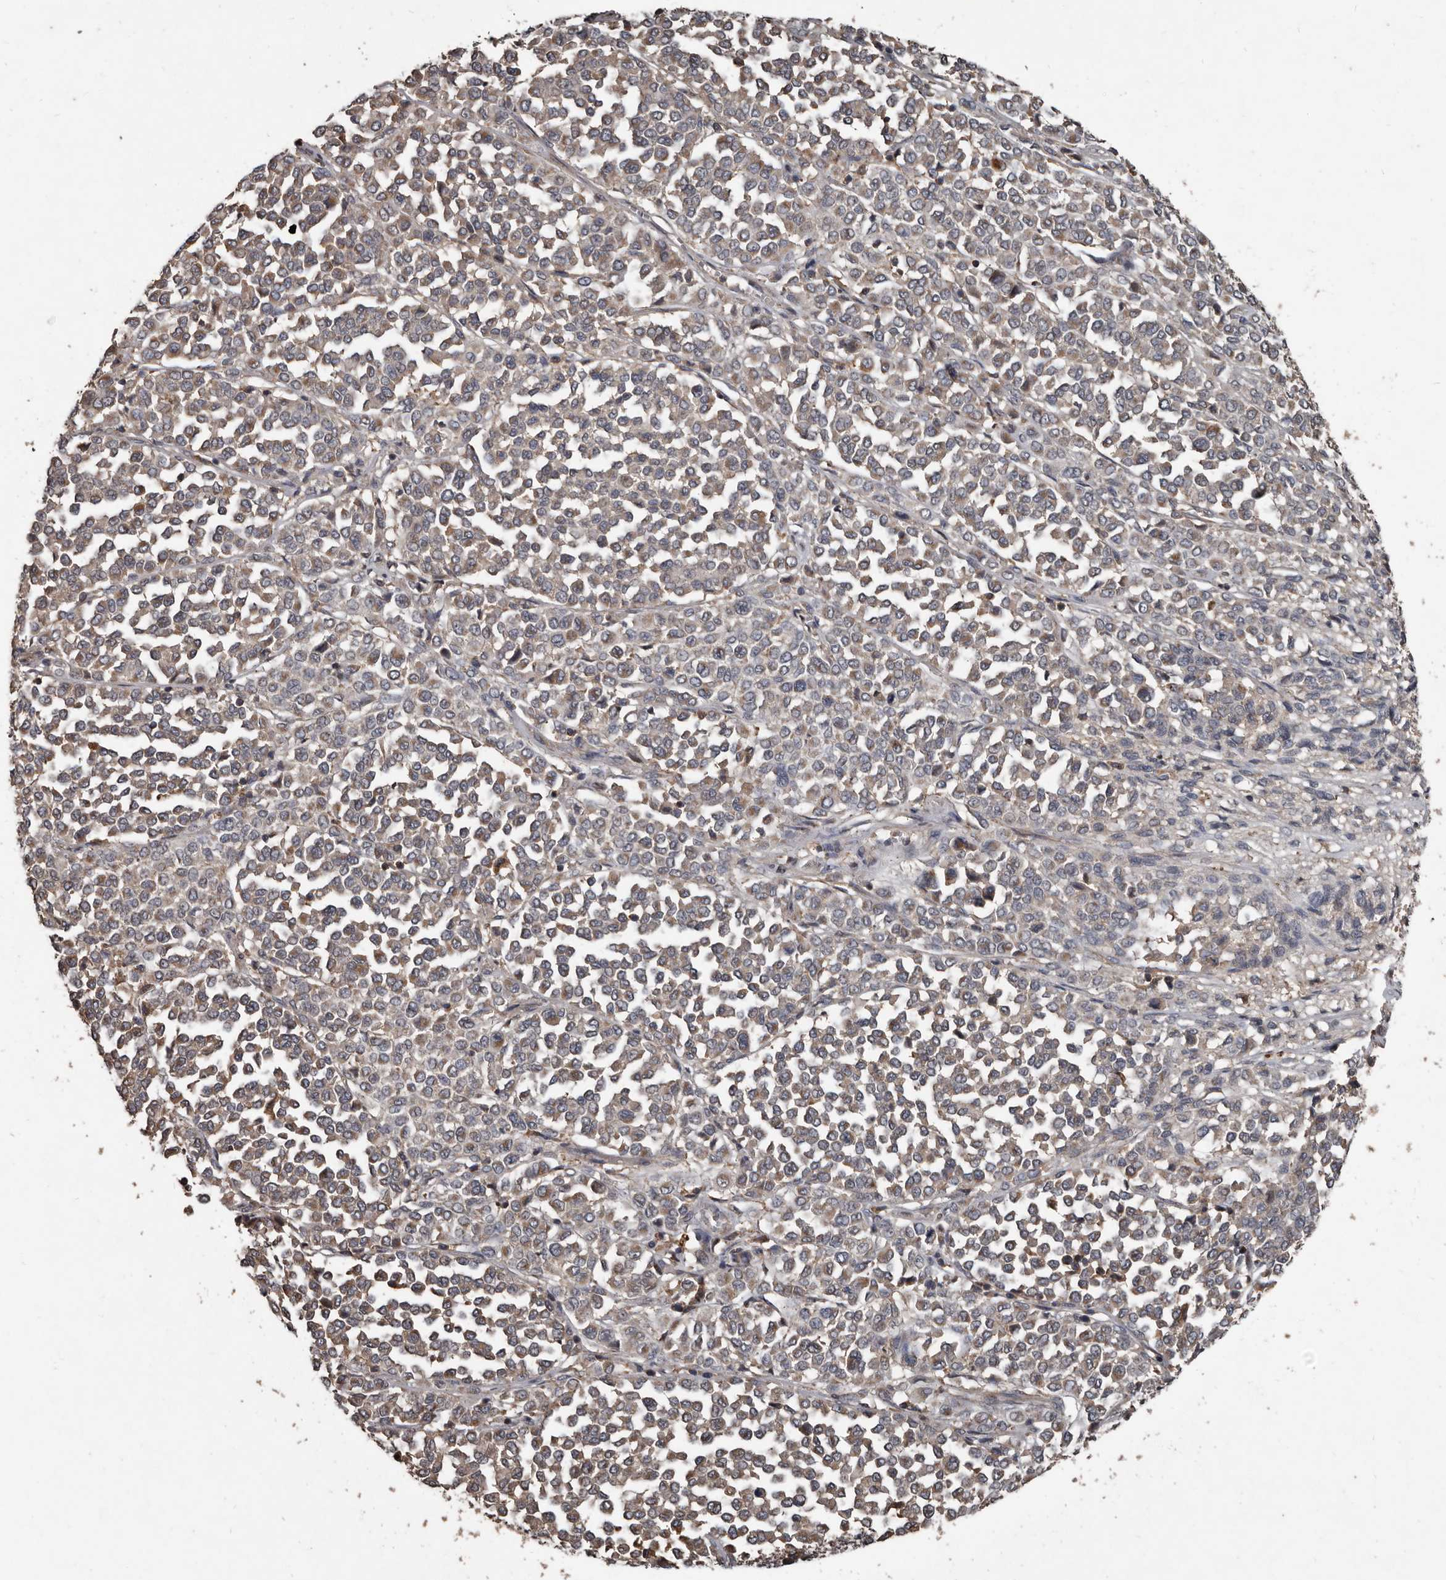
{"staining": {"intensity": "weak", "quantity": ">75%", "location": "cytoplasmic/membranous"}, "tissue": "melanoma", "cell_type": "Tumor cells", "image_type": "cancer", "snomed": [{"axis": "morphology", "description": "Malignant melanoma, Metastatic site"}, {"axis": "topography", "description": "Pancreas"}], "caption": "Protein staining reveals weak cytoplasmic/membranous positivity in approximately >75% of tumor cells in malignant melanoma (metastatic site).", "gene": "GREB1", "patient": {"sex": "female", "age": 30}}